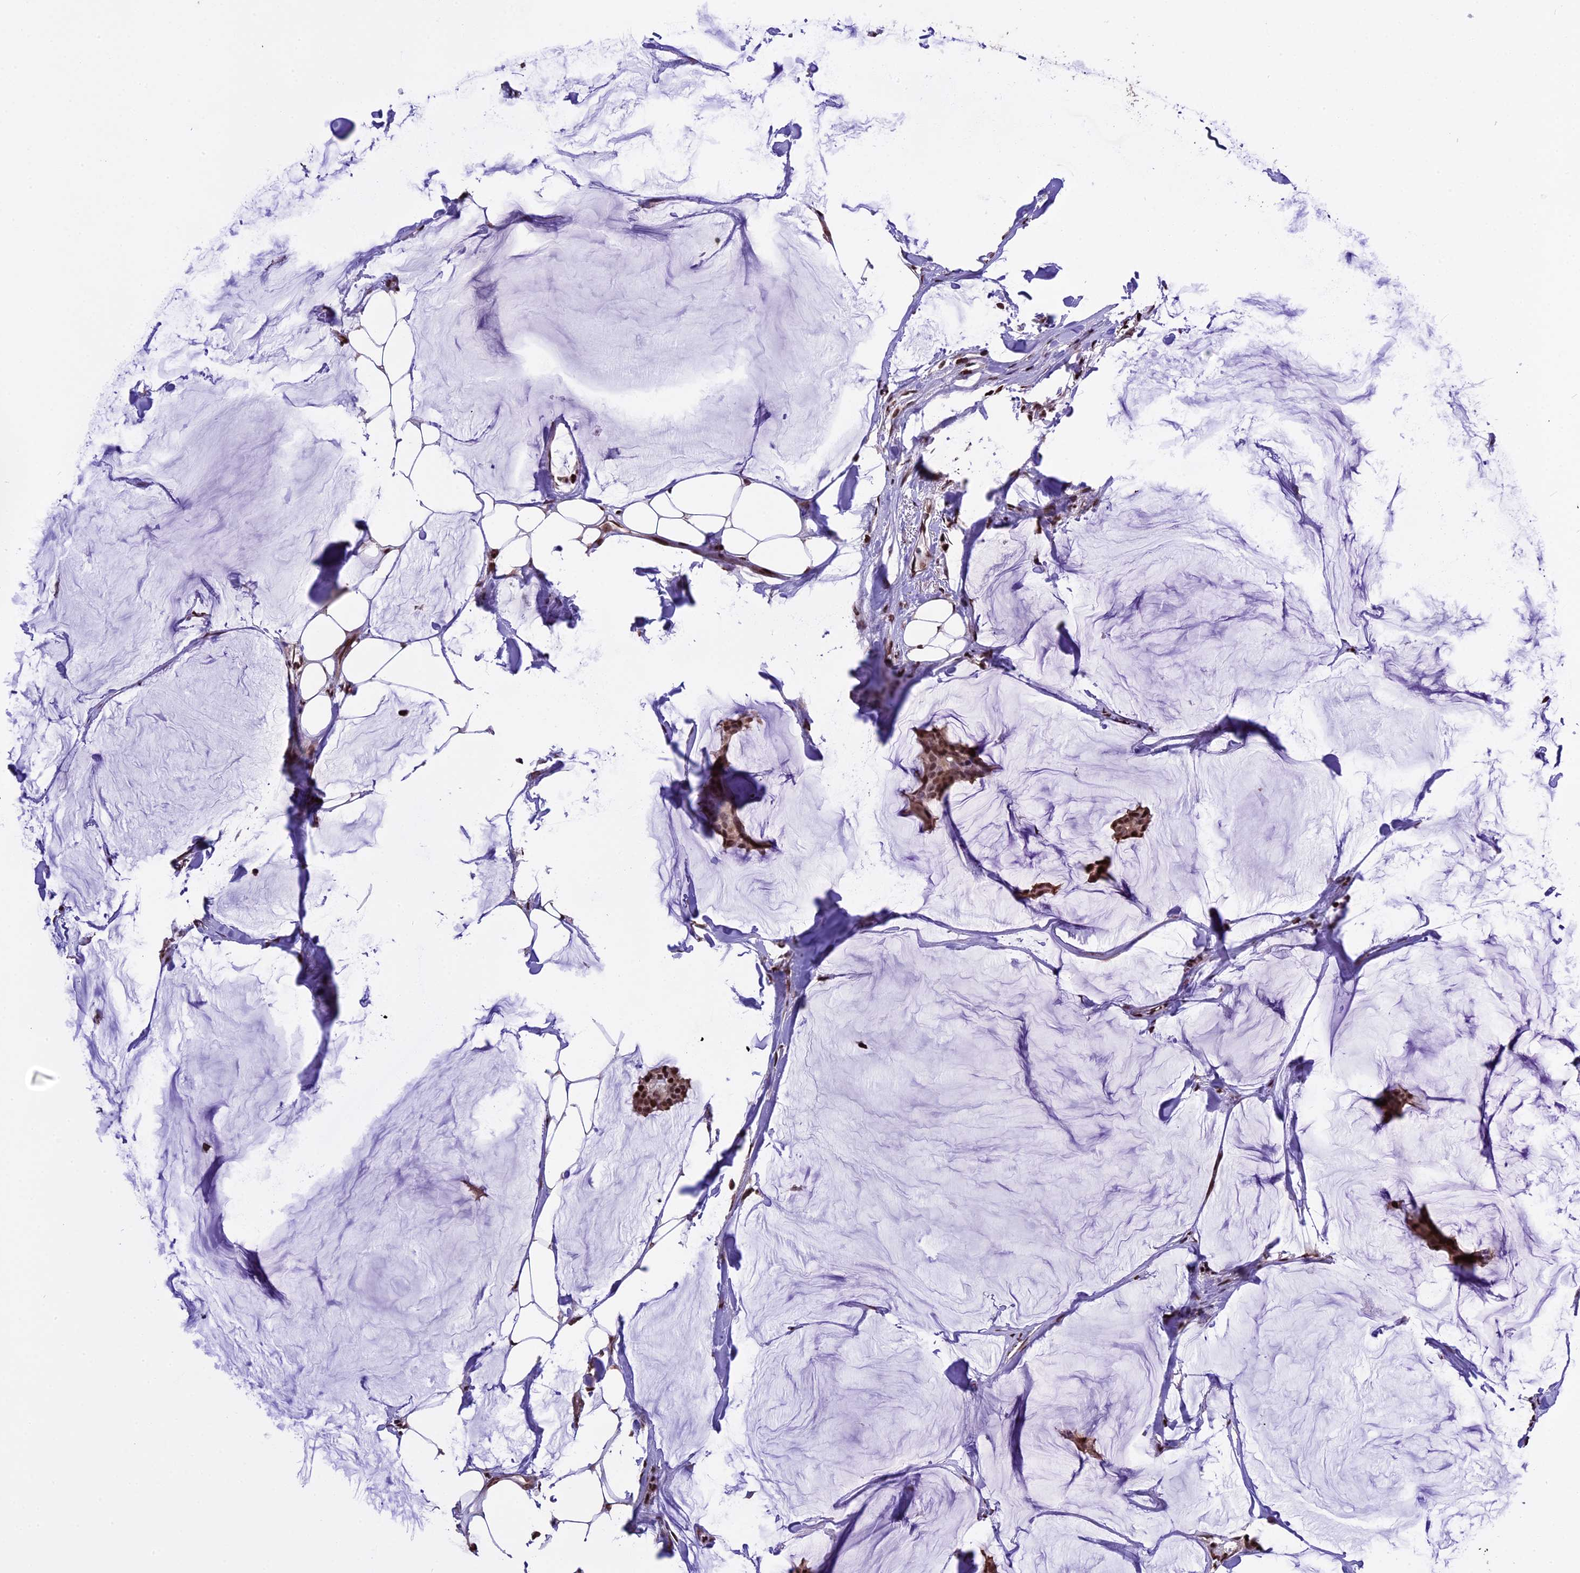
{"staining": {"intensity": "moderate", "quantity": ">75%", "location": "nuclear"}, "tissue": "breast cancer", "cell_type": "Tumor cells", "image_type": "cancer", "snomed": [{"axis": "morphology", "description": "Duct carcinoma"}, {"axis": "topography", "description": "Breast"}], "caption": "Breast invasive ductal carcinoma stained for a protein displays moderate nuclear positivity in tumor cells.", "gene": "POLR3E", "patient": {"sex": "female", "age": 93}}